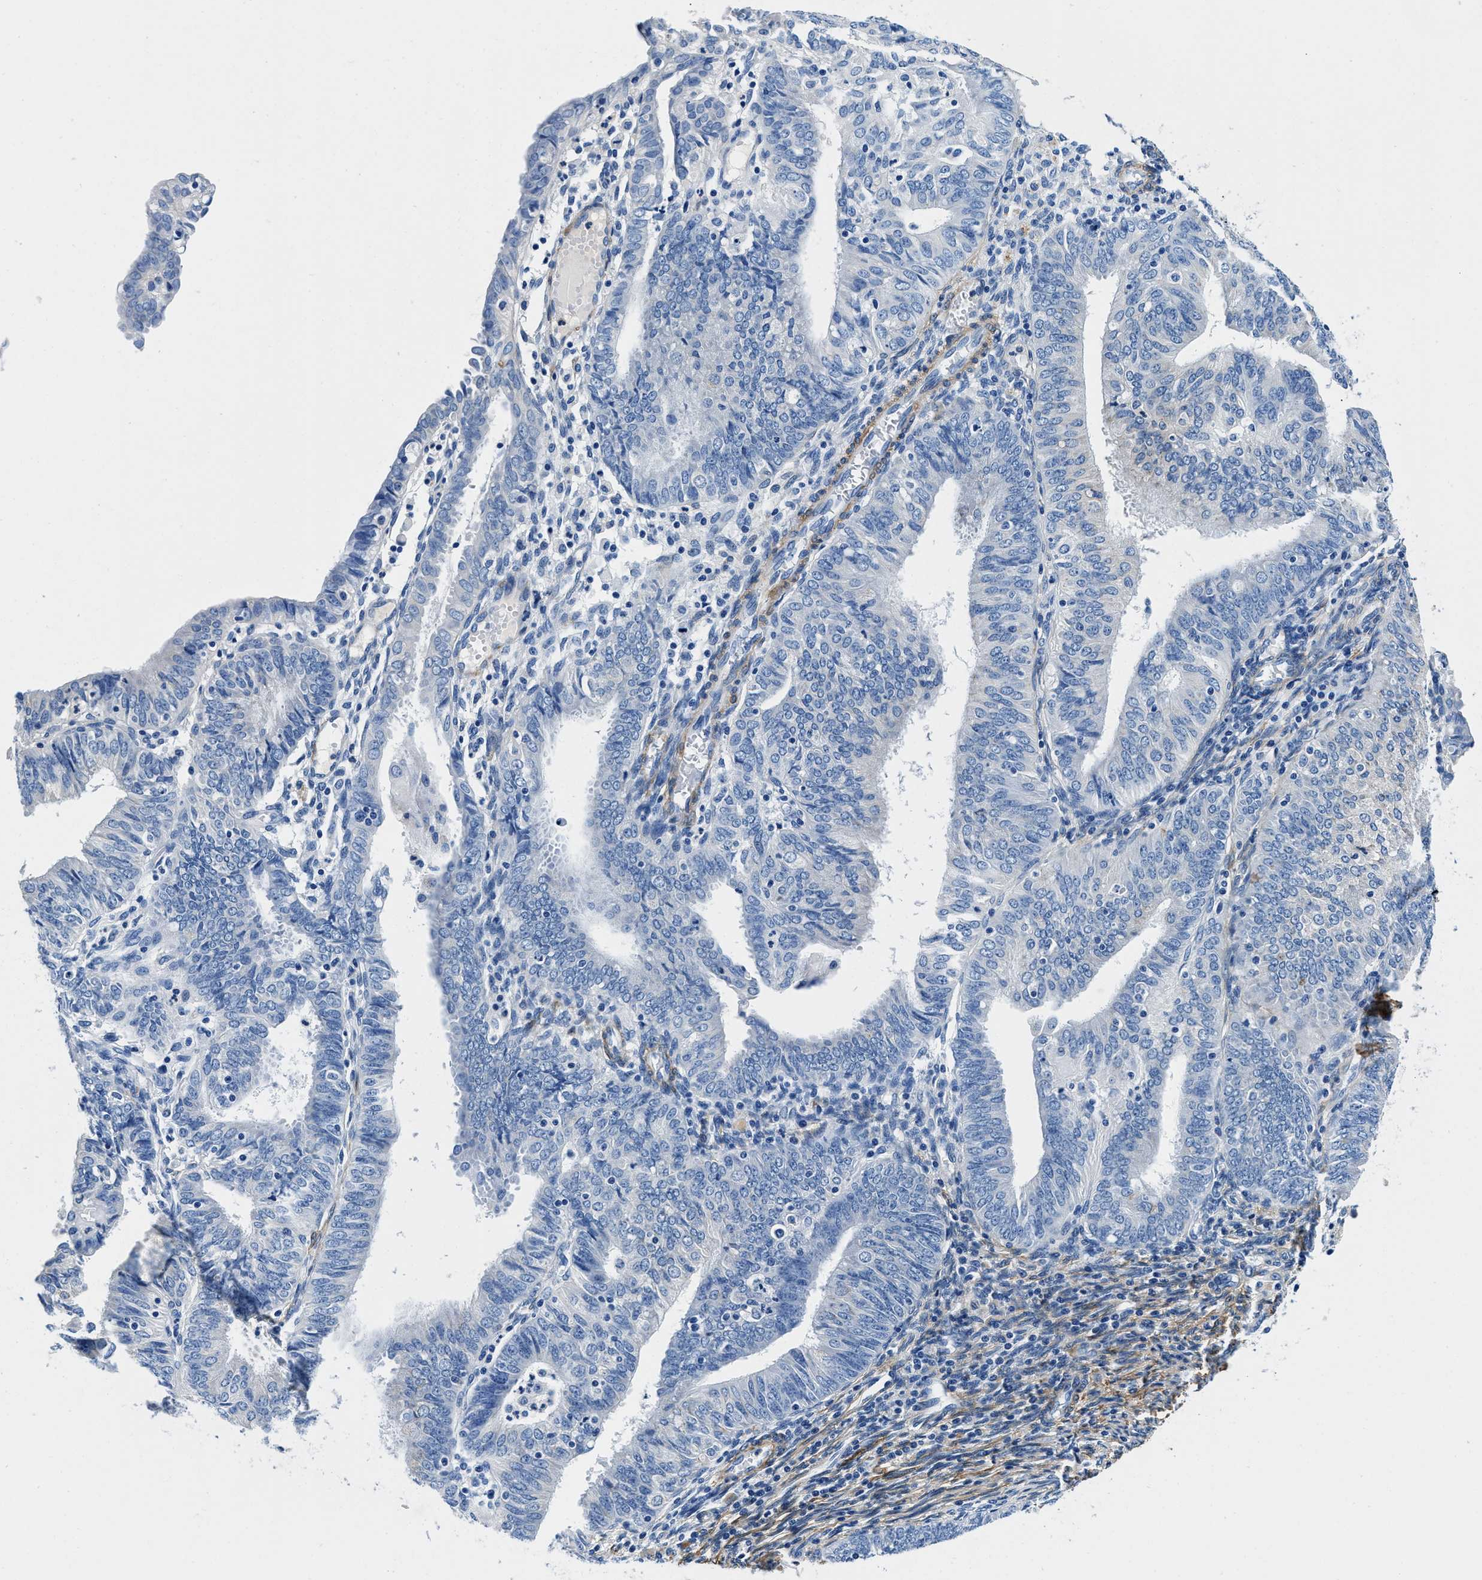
{"staining": {"intensity": "negative", "quantity": "none", "location": "none"}, "tissue": "endometrial cancer", "cell_type": "Tumor cells", "image_type": "cancer", "snomed": [{"axis": "morphology", "description": "Adenocarcinoma, NOS"}, {"axis": "topography", "description": "Endometrium"}], "caption": "This is an immunohistochemistry (IHC) image of endometrial cancer (adenocarcinoma). There is no expression in tumor cells.", "gene": "TEX261", "patient": {"sex": "female", "age": 58}}